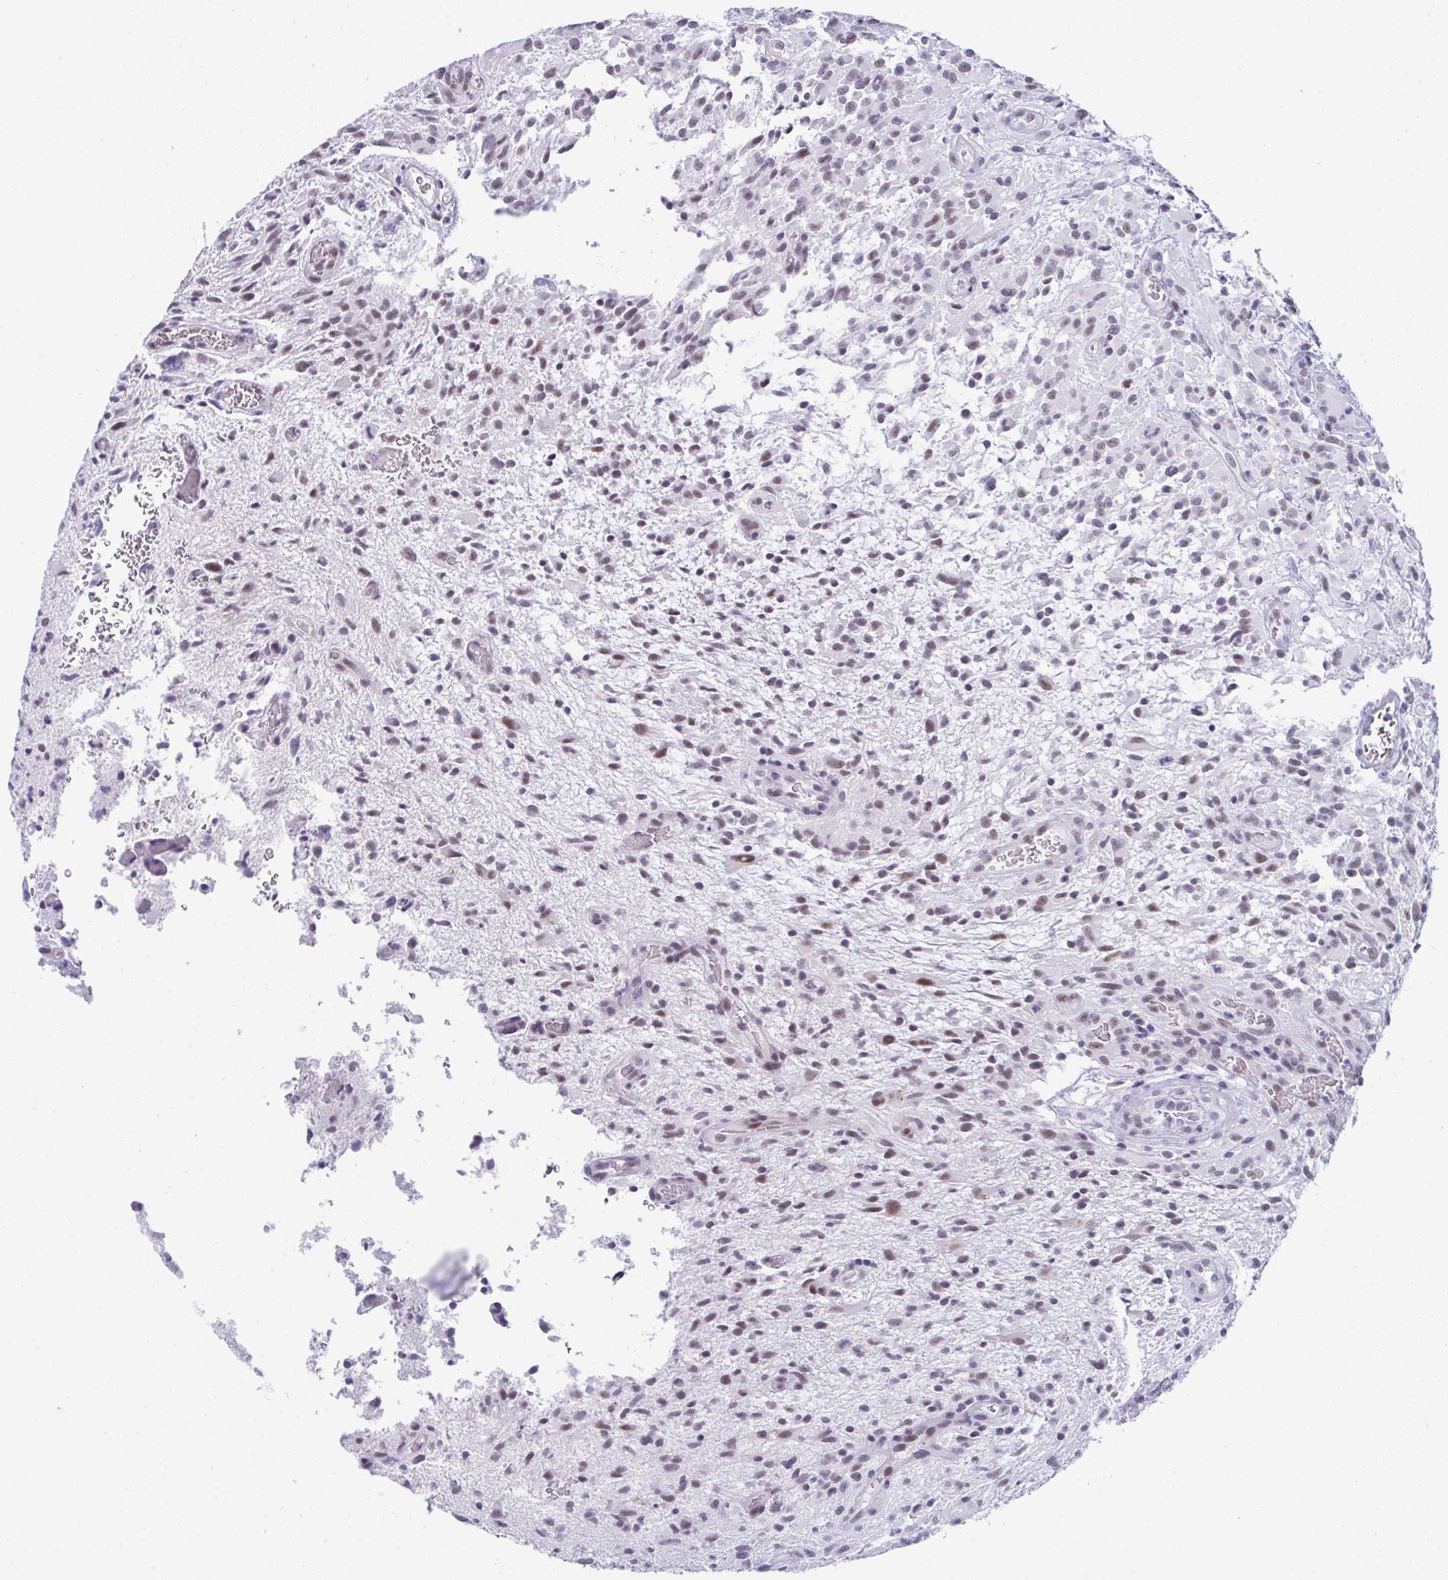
{"staining": {"intensity": "weak", "quantity": "25%-75%", "location": "nuclear"}, "tissue": "glioma", "cell_type": "Tumor cells", "image_type": "cancer", "snomed": [{"axis": "morphology", "description": "Glioma, malignant, High grade"}, {"axis": "topography", "description": "Brain"}], "caption": "Weak nuclear protein expression is appreciated in approximately 25%-75% of tumor cells in high-grade glioma (malignant).", "gene": "CDK13", "patient": {"sex": "male", "age": 71}}